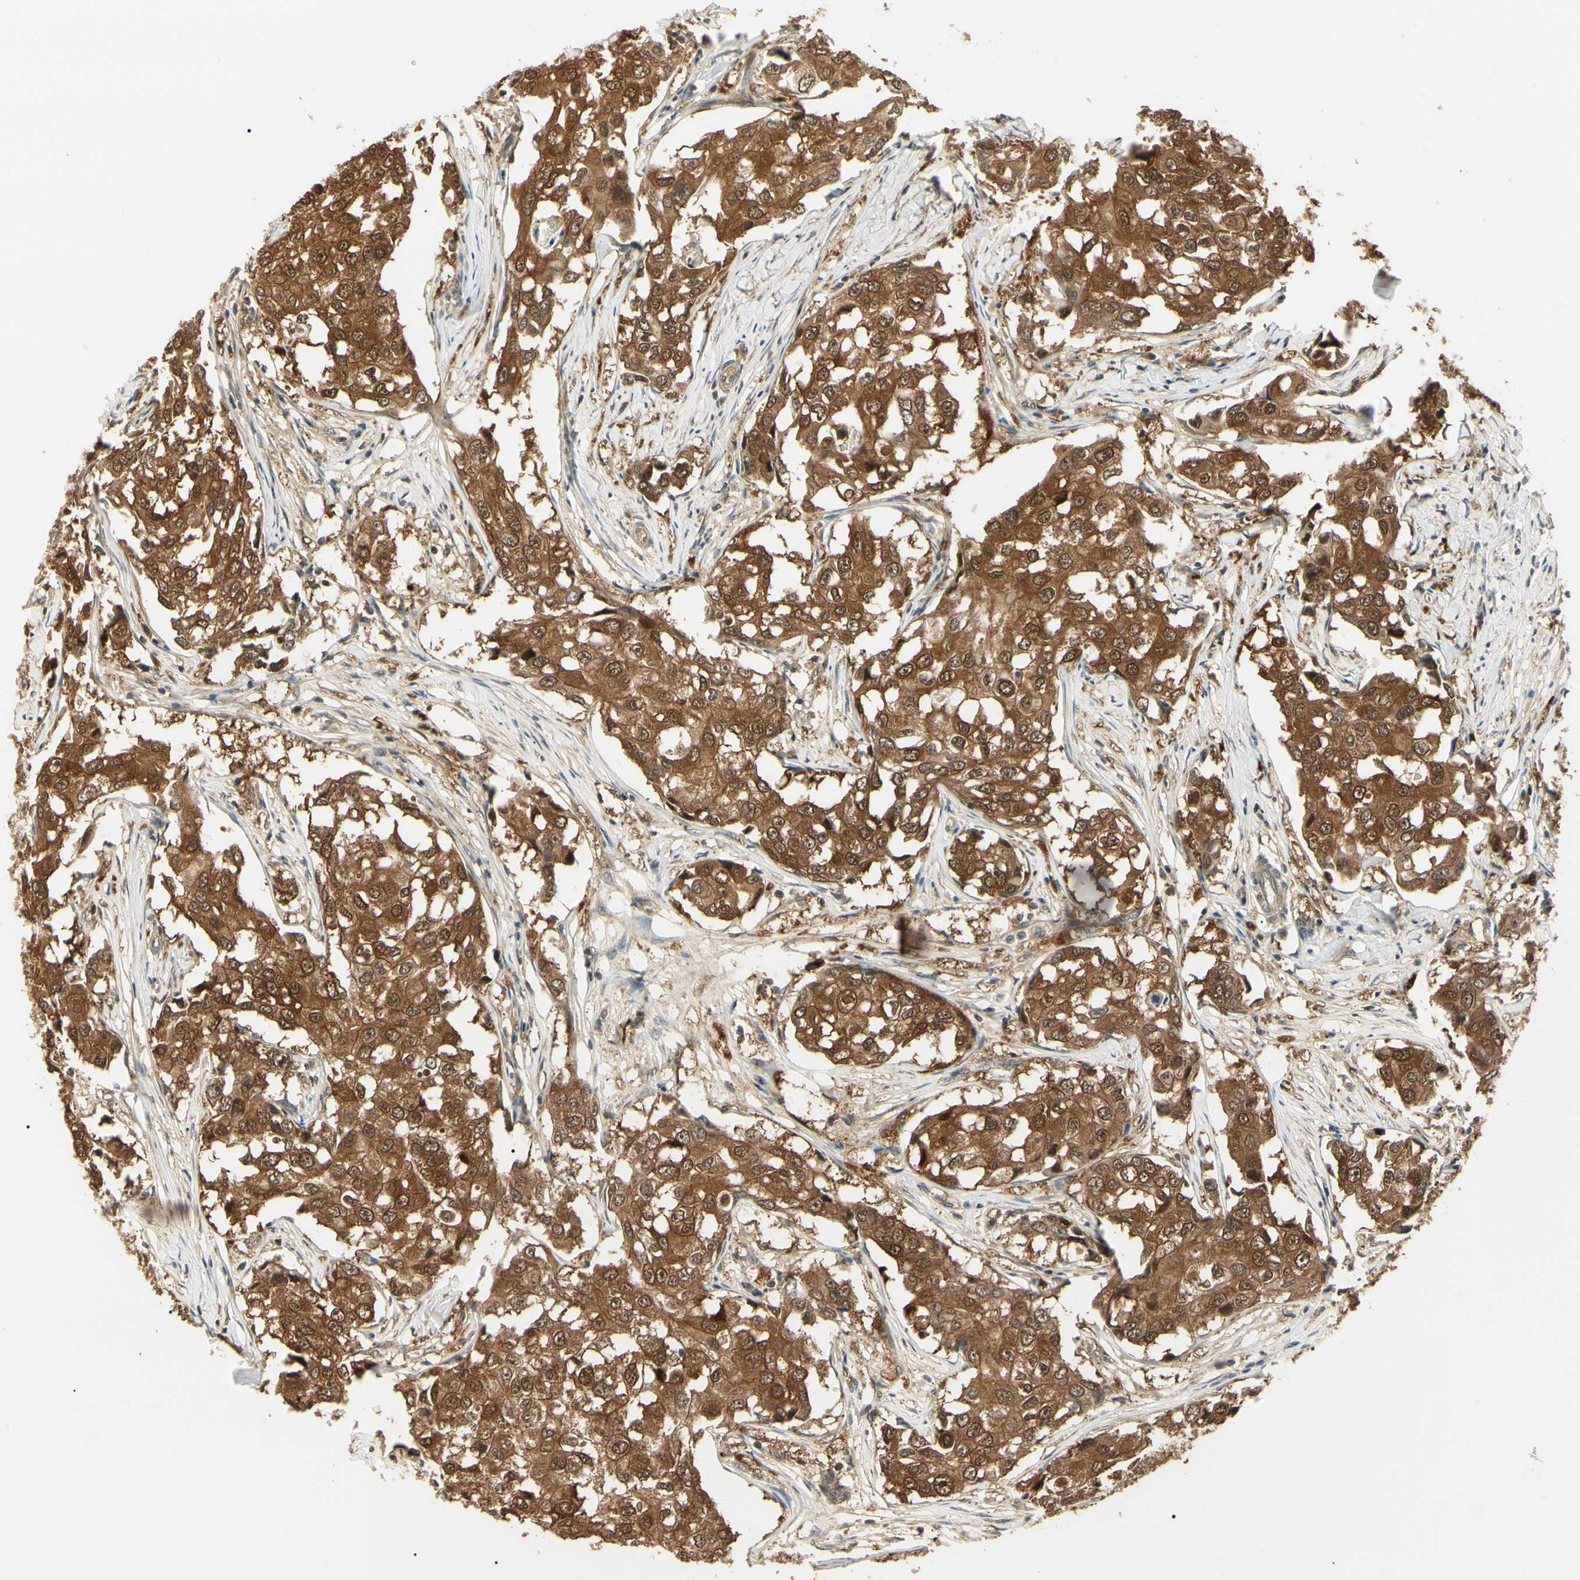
{"staining": {"intensity": "strong", "quantity": ">75%", "location": "cytoplasmic/membranous,nuclear"}, "tissue": "breast cancer", "cell_type": "Tumor cells", "image_type": "cancer", "snomed": [{"axis": "morphology", "description": "Duct carcinoma"}, {"axis": "topography", "description": "Breast"}], "caption": "Brown immunohistochemical staining in breast infiltrating ductal carcinoma exhibits strong cytoplasmic/membranous and nuclear staining in approximately >75% of tumor cells.", "gene": "UBE2Z", "patient": {"sex": "female", "age": 27}}